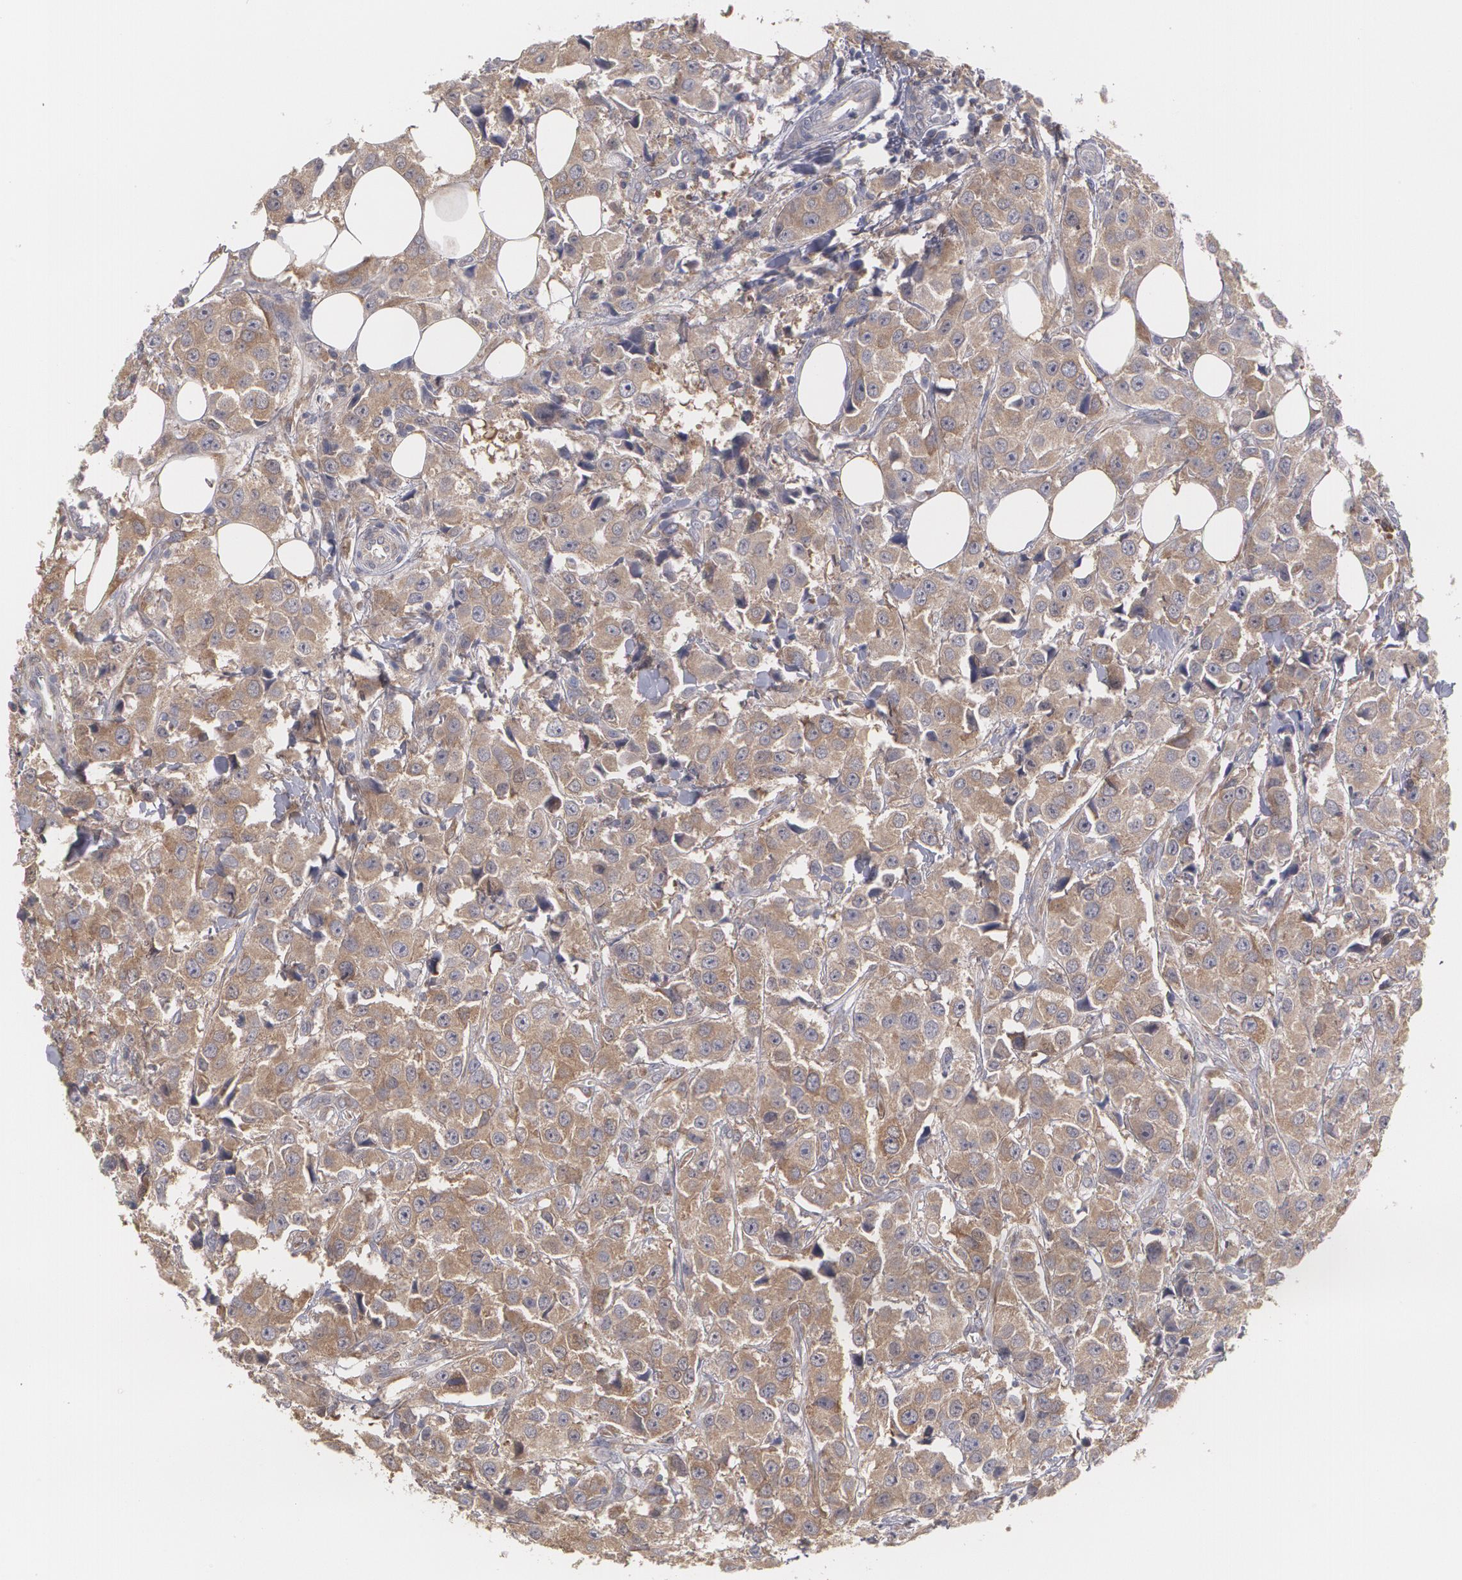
{"staining": {"intensity": "moderate", "quantity": ">75%", "location": "cytoplasmic/membranous"}, "tissue": "breast cancer", "cell_type": "Tumor cells", "image_type": "cancer", "snomed": [{"axis": "morphology", "description": "Duct carcinoma"}, {"axis": "topography", "description": "Breast"}], "caption": "Breast infiltrating ductal carcinoma stained with a protein marker reveals moderate staining in tumor cells.", "gene": "MTHFD1", "patient": {"sex": "female", "age": 58}}